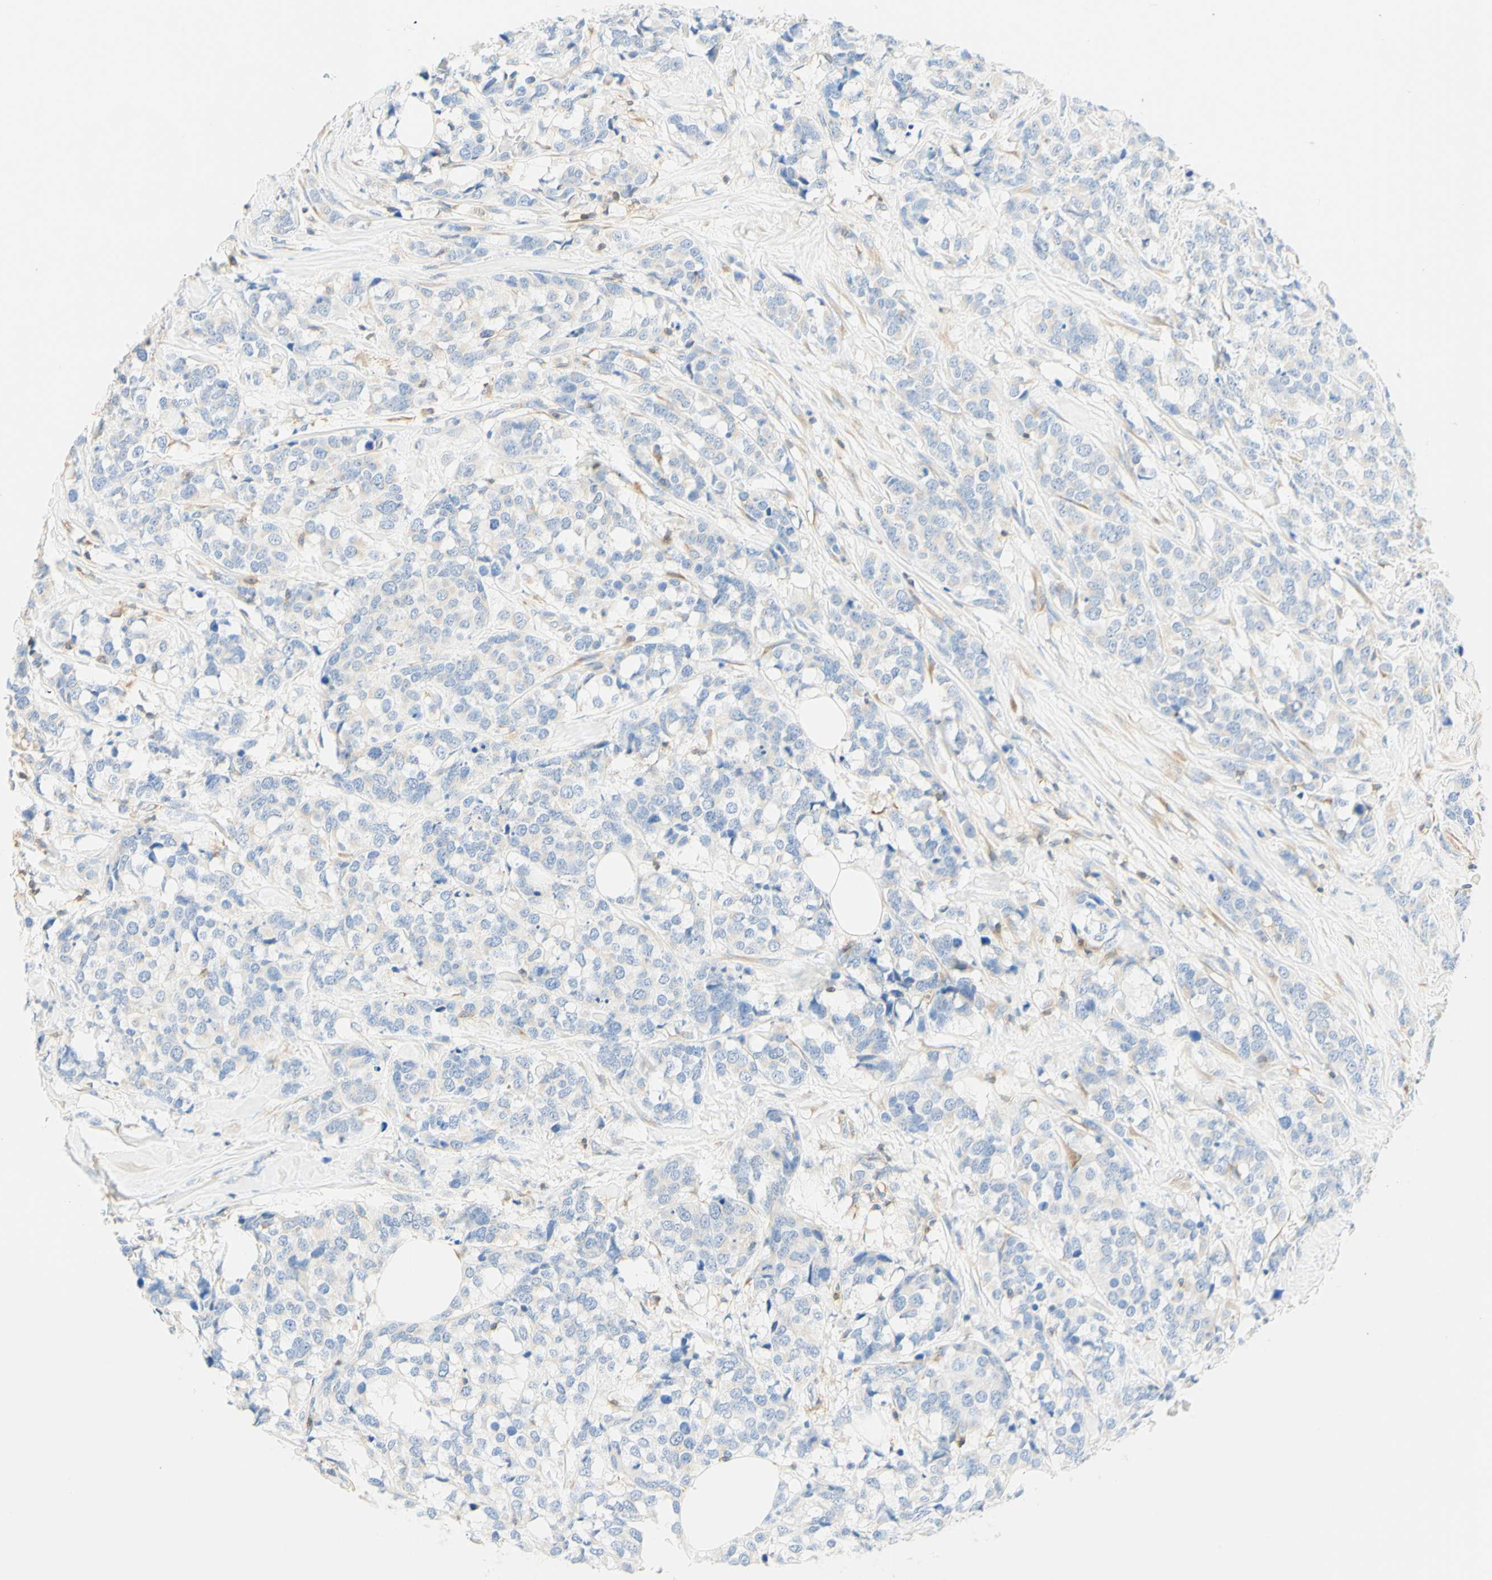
{"staining": {"intensity": "negative", "quantity": "none", "location": "none"}, "tissue": "breast cancer", "cell_type": "Tumor cells", "image_type": "cancer", "snomed": [{"axis": "morphology", "description": "Lobular carcinoma"}, {"axis": "topography", "description": "Breast"}], "caption": "DAB (3,3'-diaminobenzidine) immunohistochemical staining of breast lobular carcinoma demonstrates no significant staining in tumor cells. Brightfield microscopy of immunohistochemistry stained with DAB (3,3'-diaminobenzidine) (brown) and hematoxylin (blue), captured at high magnification.", "gene": "LAT", "patient": {"sex": "female", "age": 59}}